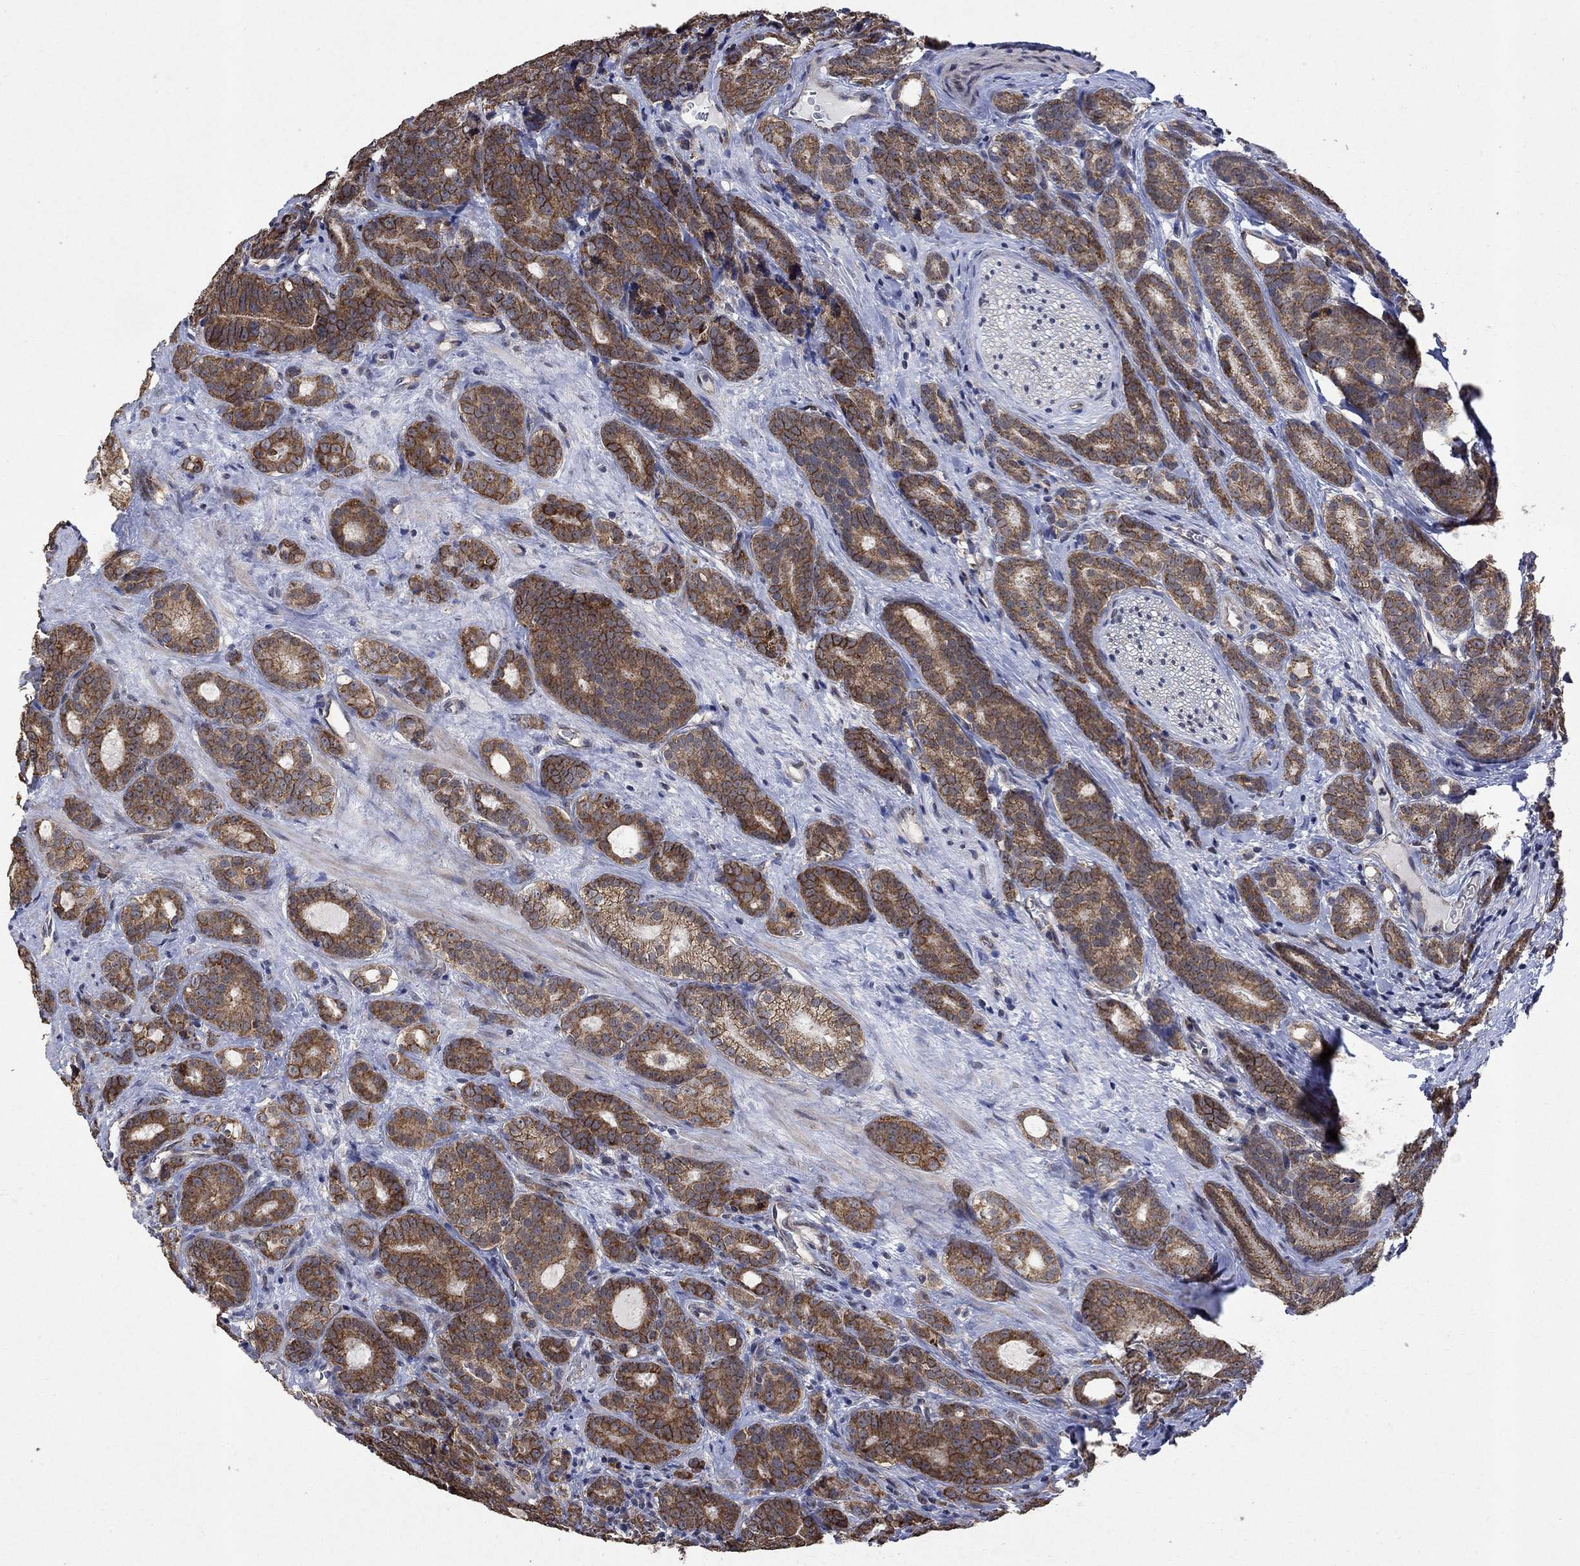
{"staining": {"intensity": "strong", "quantity": ">75%", "location": "cytoplasmic/membranous"}, "tissue": "prostate cancer", "cell_type": "Tumor cells", "image_type": "cancer", "snomed": [{"axis": "morphology", "description": "Adenocarcinoma, NOS"}, {"axis": "topography", "description": "Prostate"}], "caption": "Immunohistochemical staining of prostate cancer reveals high levels of strong cytoplasmic/membranous expression in about >75% of tumor cells.", "gene": "ANKRA2", "patient": {"sex": "male", "age": 71}}